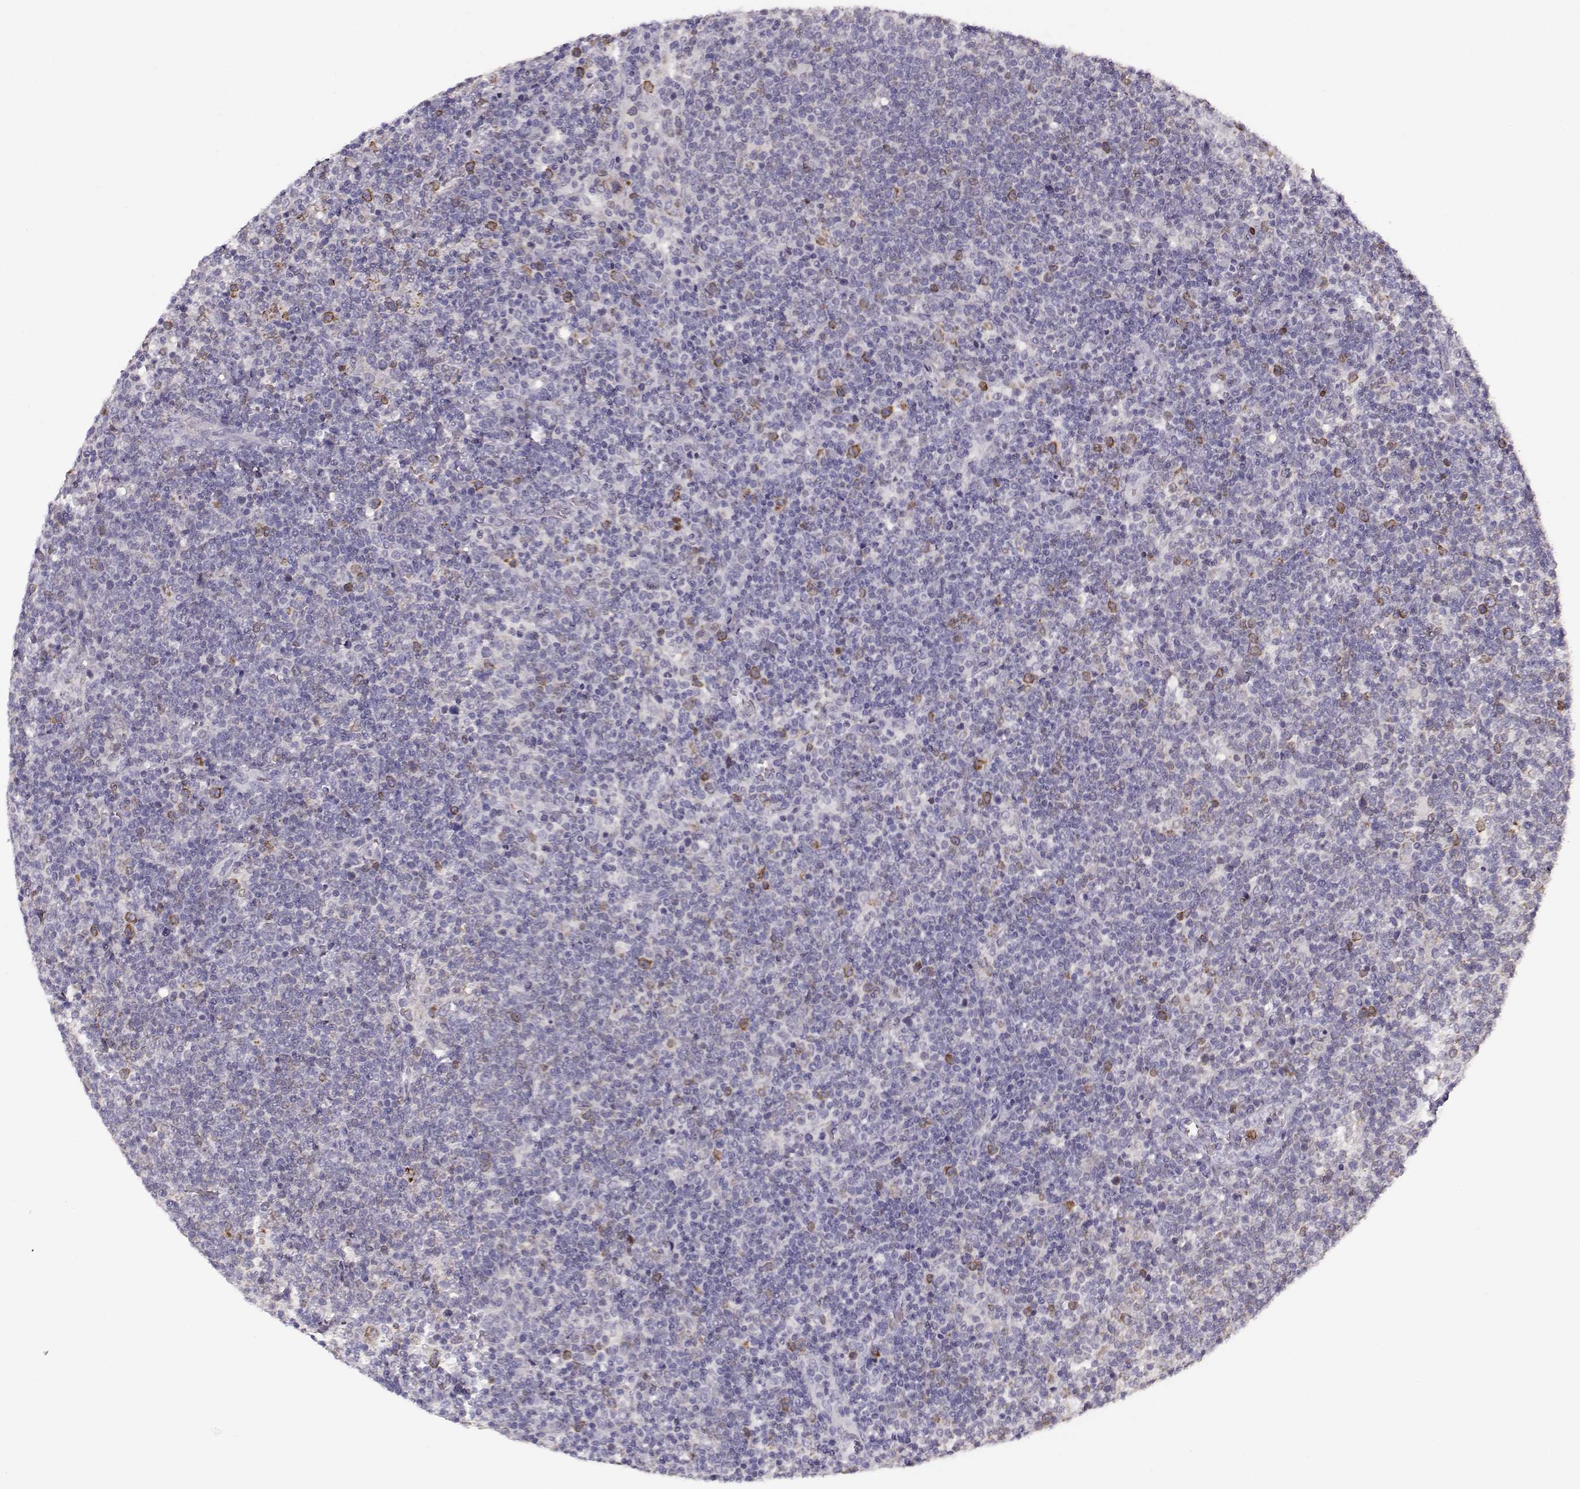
{"staining": {"intensity": "negative", "quantity": "none", "location": "none"}, "tissue": "lymphoma", "cell_type": "Tumor cells", "image_type": "cancer", "snomed": [{"axis": "morphology", "description": "Malignant lymphoma, non-Hodgkin's type, High grade"}, {"axis": "topography", "description": "Lymph node"}], "caption": "Tumor cells show no significant protein expression in malignant lymphoma, non-Hodgkin's type (high-grade).", "gene": "ELOVL5", "patient": {"sex": "male", "age": 61}}